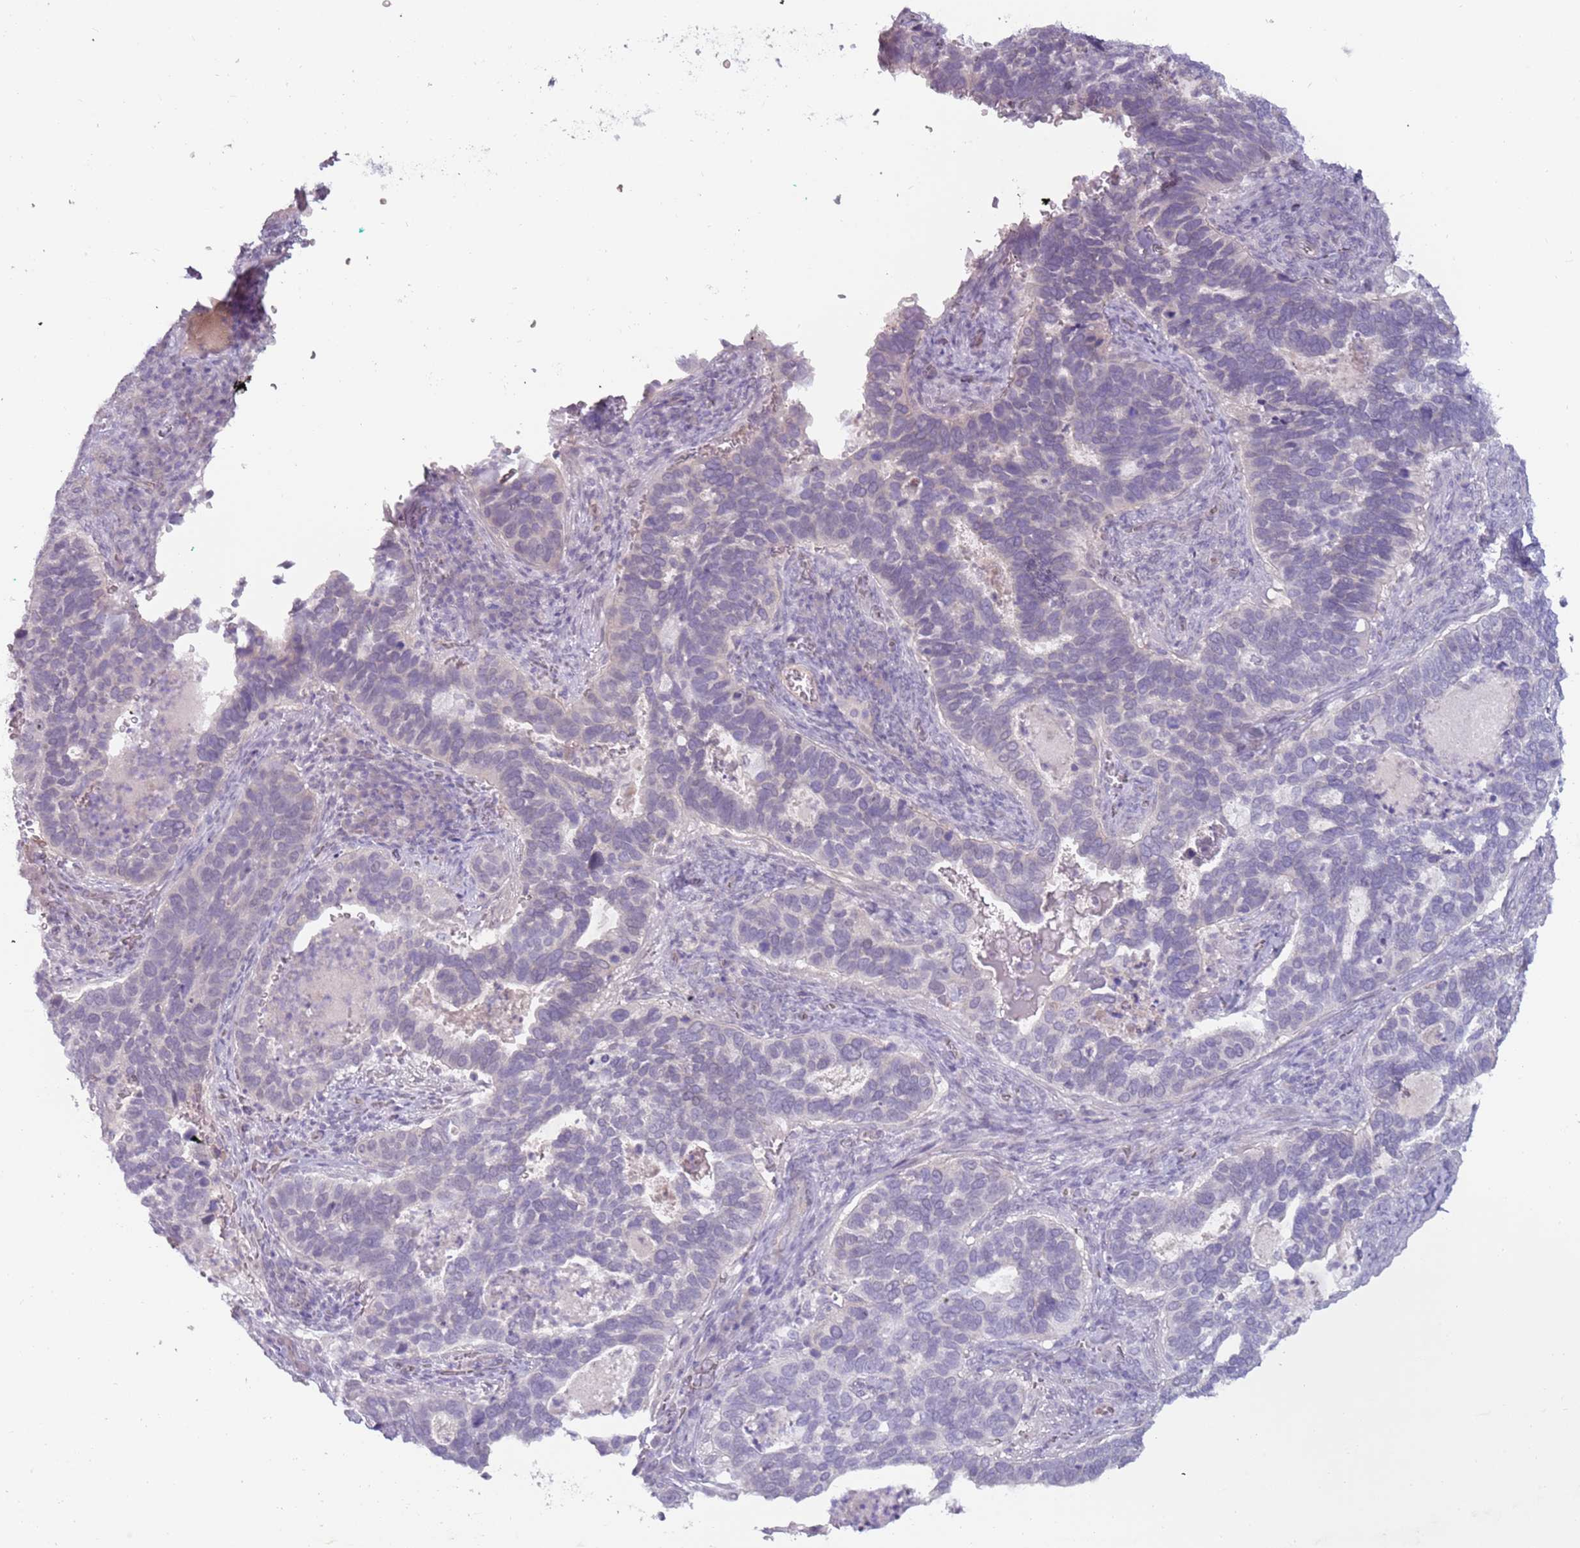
{"staining": {"intensity": "negative", "quantity": "none", "location": "none"}, "tissue": "cervical cancer", "cell_type": "Tumor cells", "image_type": "cancer", "snomed": [{"axis": "morphology", "description": "Squamous cell carcinoma, NOS"}, {"axis": "topography", "description": "Cervix"}], "caption": "Protein analysis of cervical cancer (squamous cell carcinoma) reveals no significant positivity in tumor cells.", "gene": "RFX2", "patient": {"sex": "female", "age": 38}}